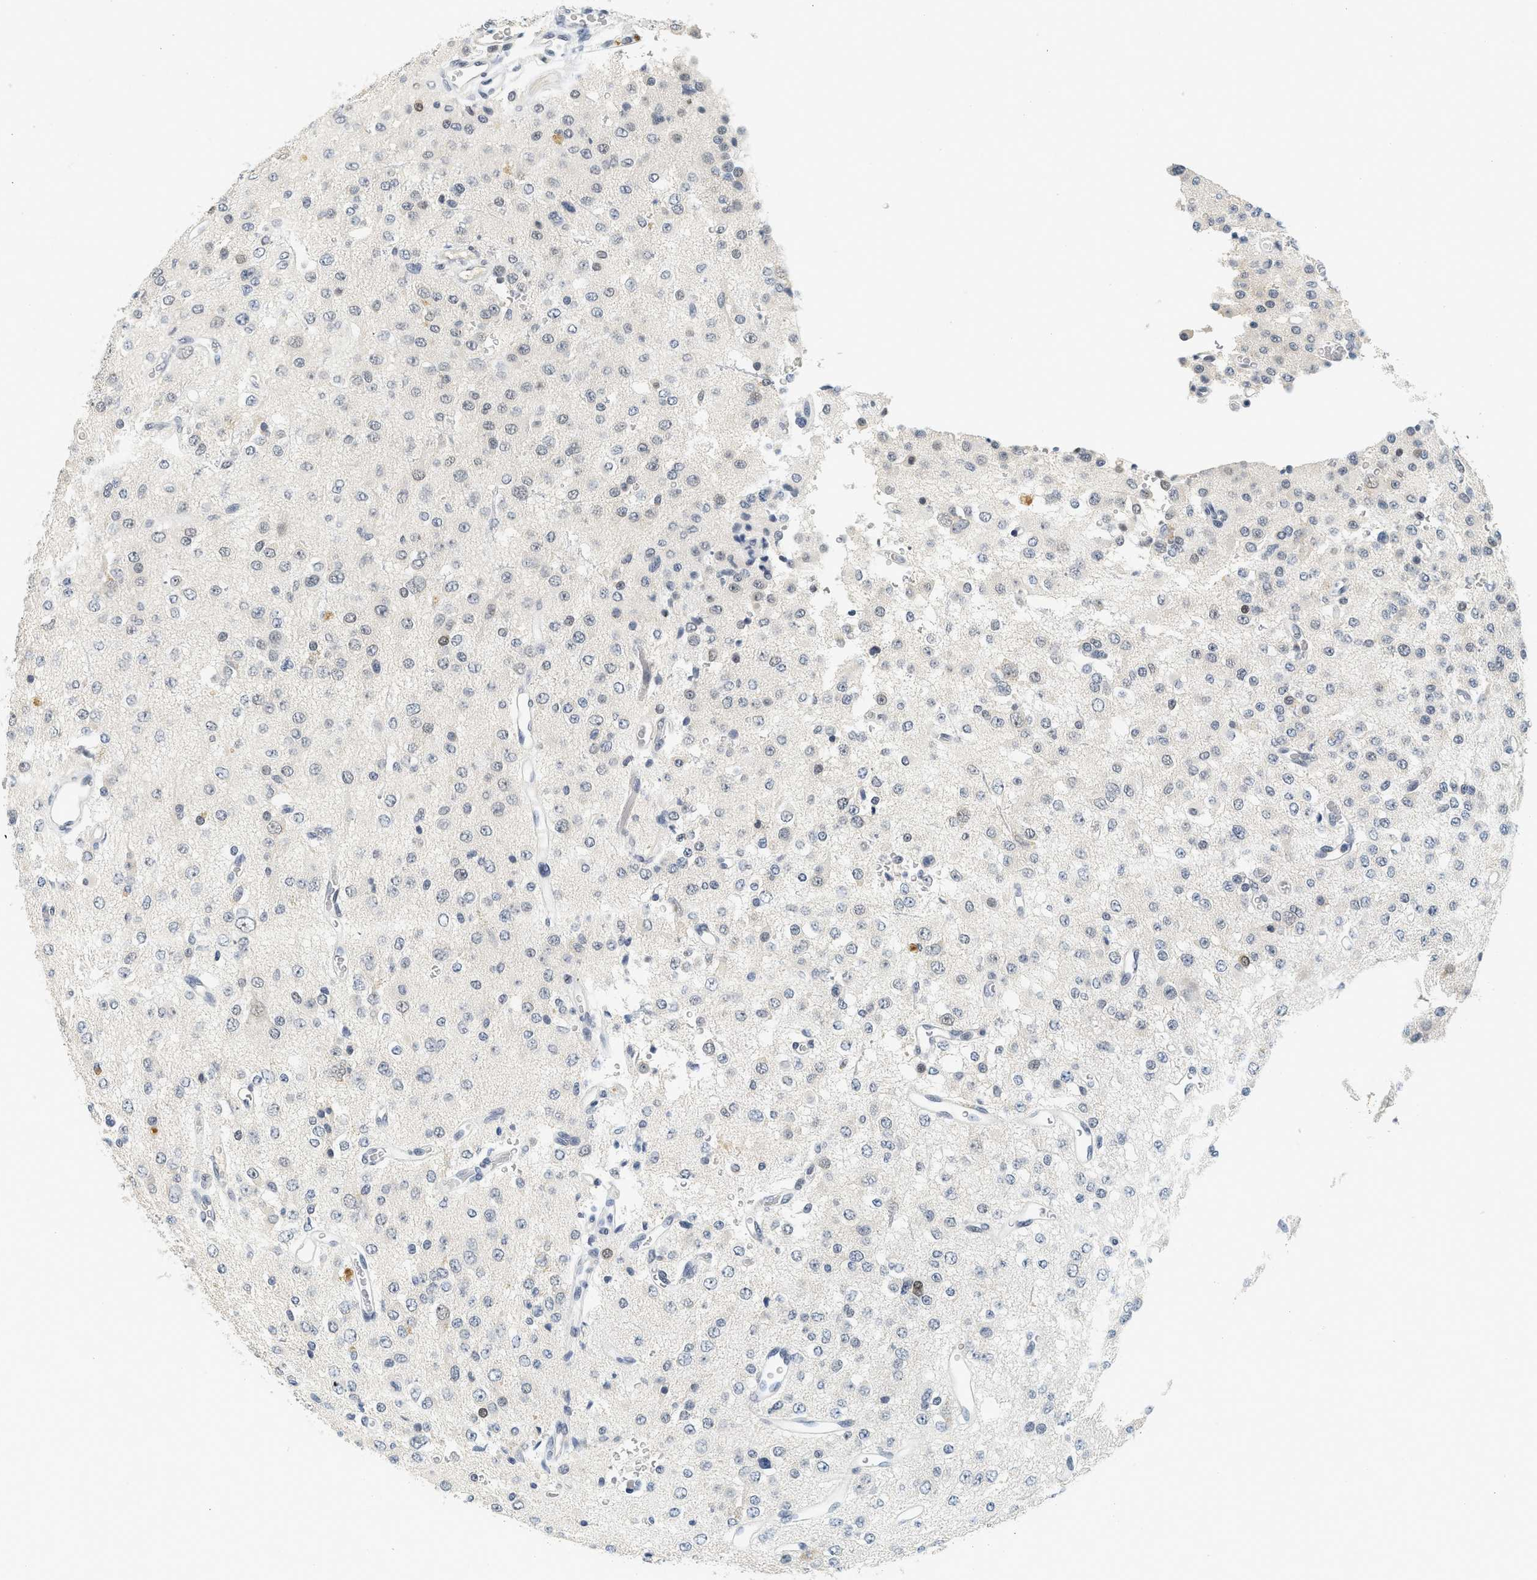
{"staining": {"intensity": "weak", "quantity": "<25%", "location": "nuclear"}, "tissue": "glioma", "cell_type": "Tumor cells", "image_type": "cancer", "snomed": [{"axis": "morphology", "description": "Glioma, malignant, Low grade"}, {"axis": "topography", "description": "Brain"}], "caption": "IHC image of neoplastic tissue: malignant glioma (low-grade) stained with DAB (3,3'-diaminobenzidine) exhibits no significant protein staining in tumor cells.", "gene": "MZF1", "patient": {"sex": "male", "age": 38}}